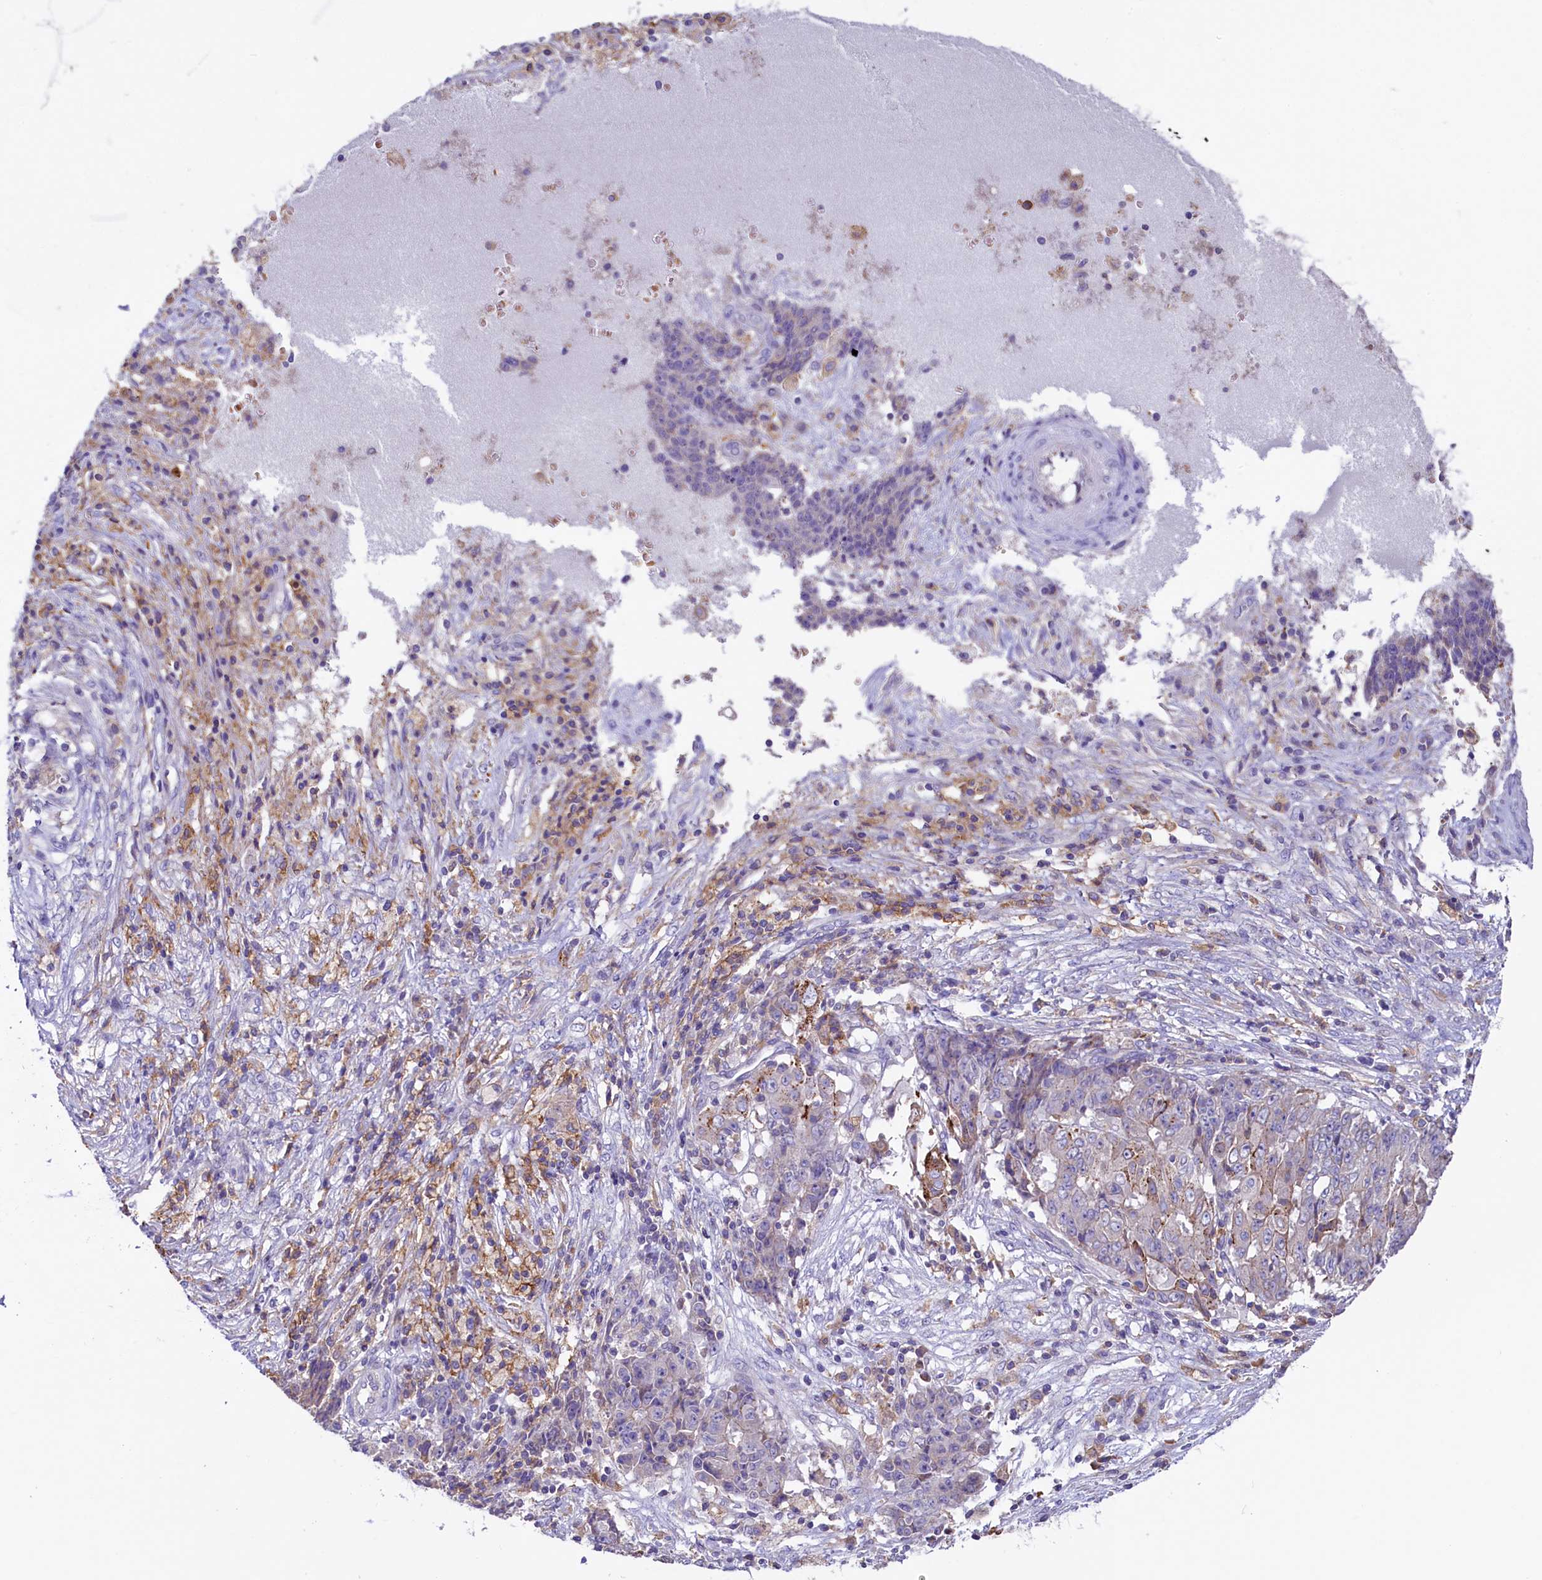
{"staining": {"intensity": "negative", "quantity": "none", "location": "none"}, "tissue": "ovarian cancer", "cell_type": "Tumor cells", "image_type": "cancer", "snomed": [{"axis": "morphology", "description": "Carcinoma, endometroid"}, {"axis": "topography", "description": "Ovary"}], "caption": "Immunohistochemical staining of human endometroid carcinoma (ovarian) exhibits no significant staining in tumor cells.", "gene": "HPS6", "patient": {"sex": "female", "age": 42}}